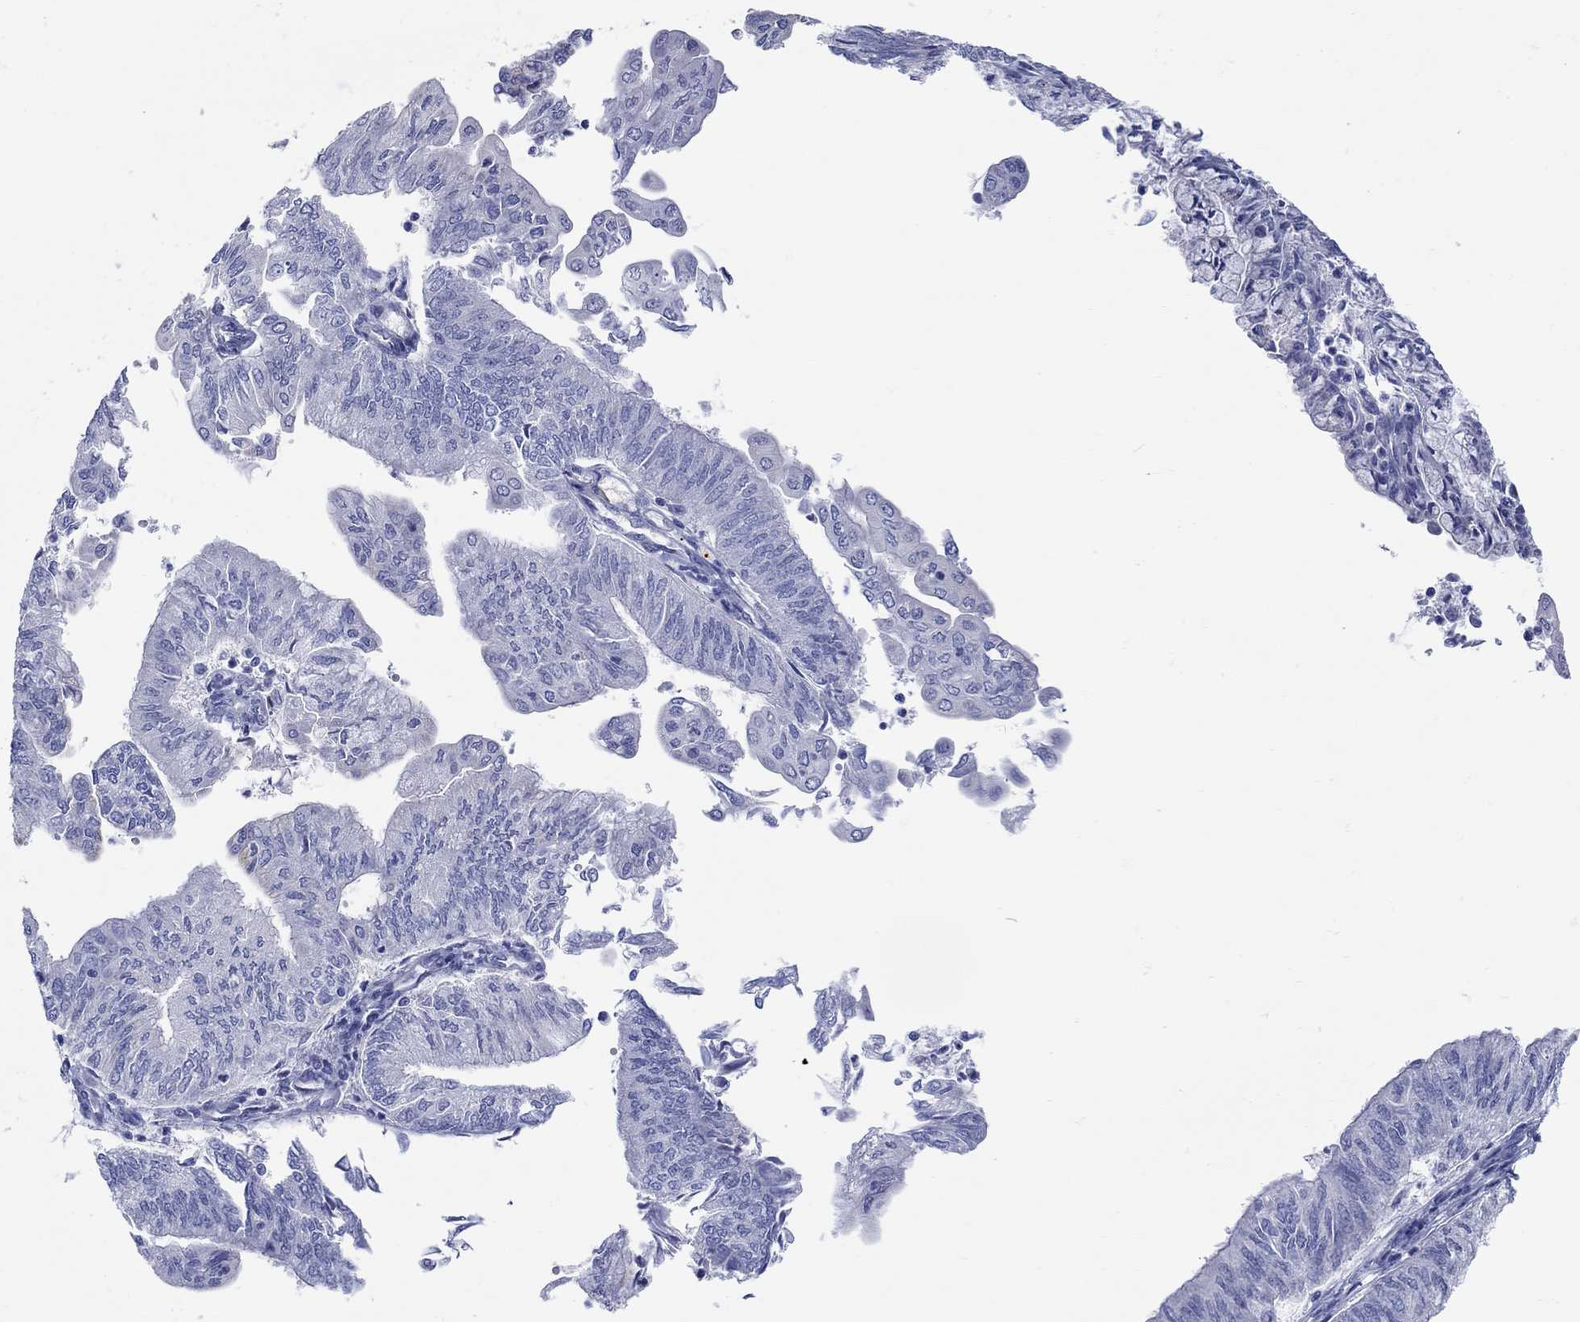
{"staining": {"intensity": "negative", "quantity": "none", "location": "none"}, "tissue": "endometrial cancer", "cell_type": "Tumor cells", "image_type": "cancer", "snomed": [{"axis": "morphology", "description": "Adenocarcinoma, NOS"}, {"axis": "topography", "description": "Endometrium"}], "caption": "A photomicrograph of endometrial adenocarcinoma stained for a protein displays no brown staining in tumor cells.", "gene": "KRT222", "patient": {"sex": "female", "age": 59}}